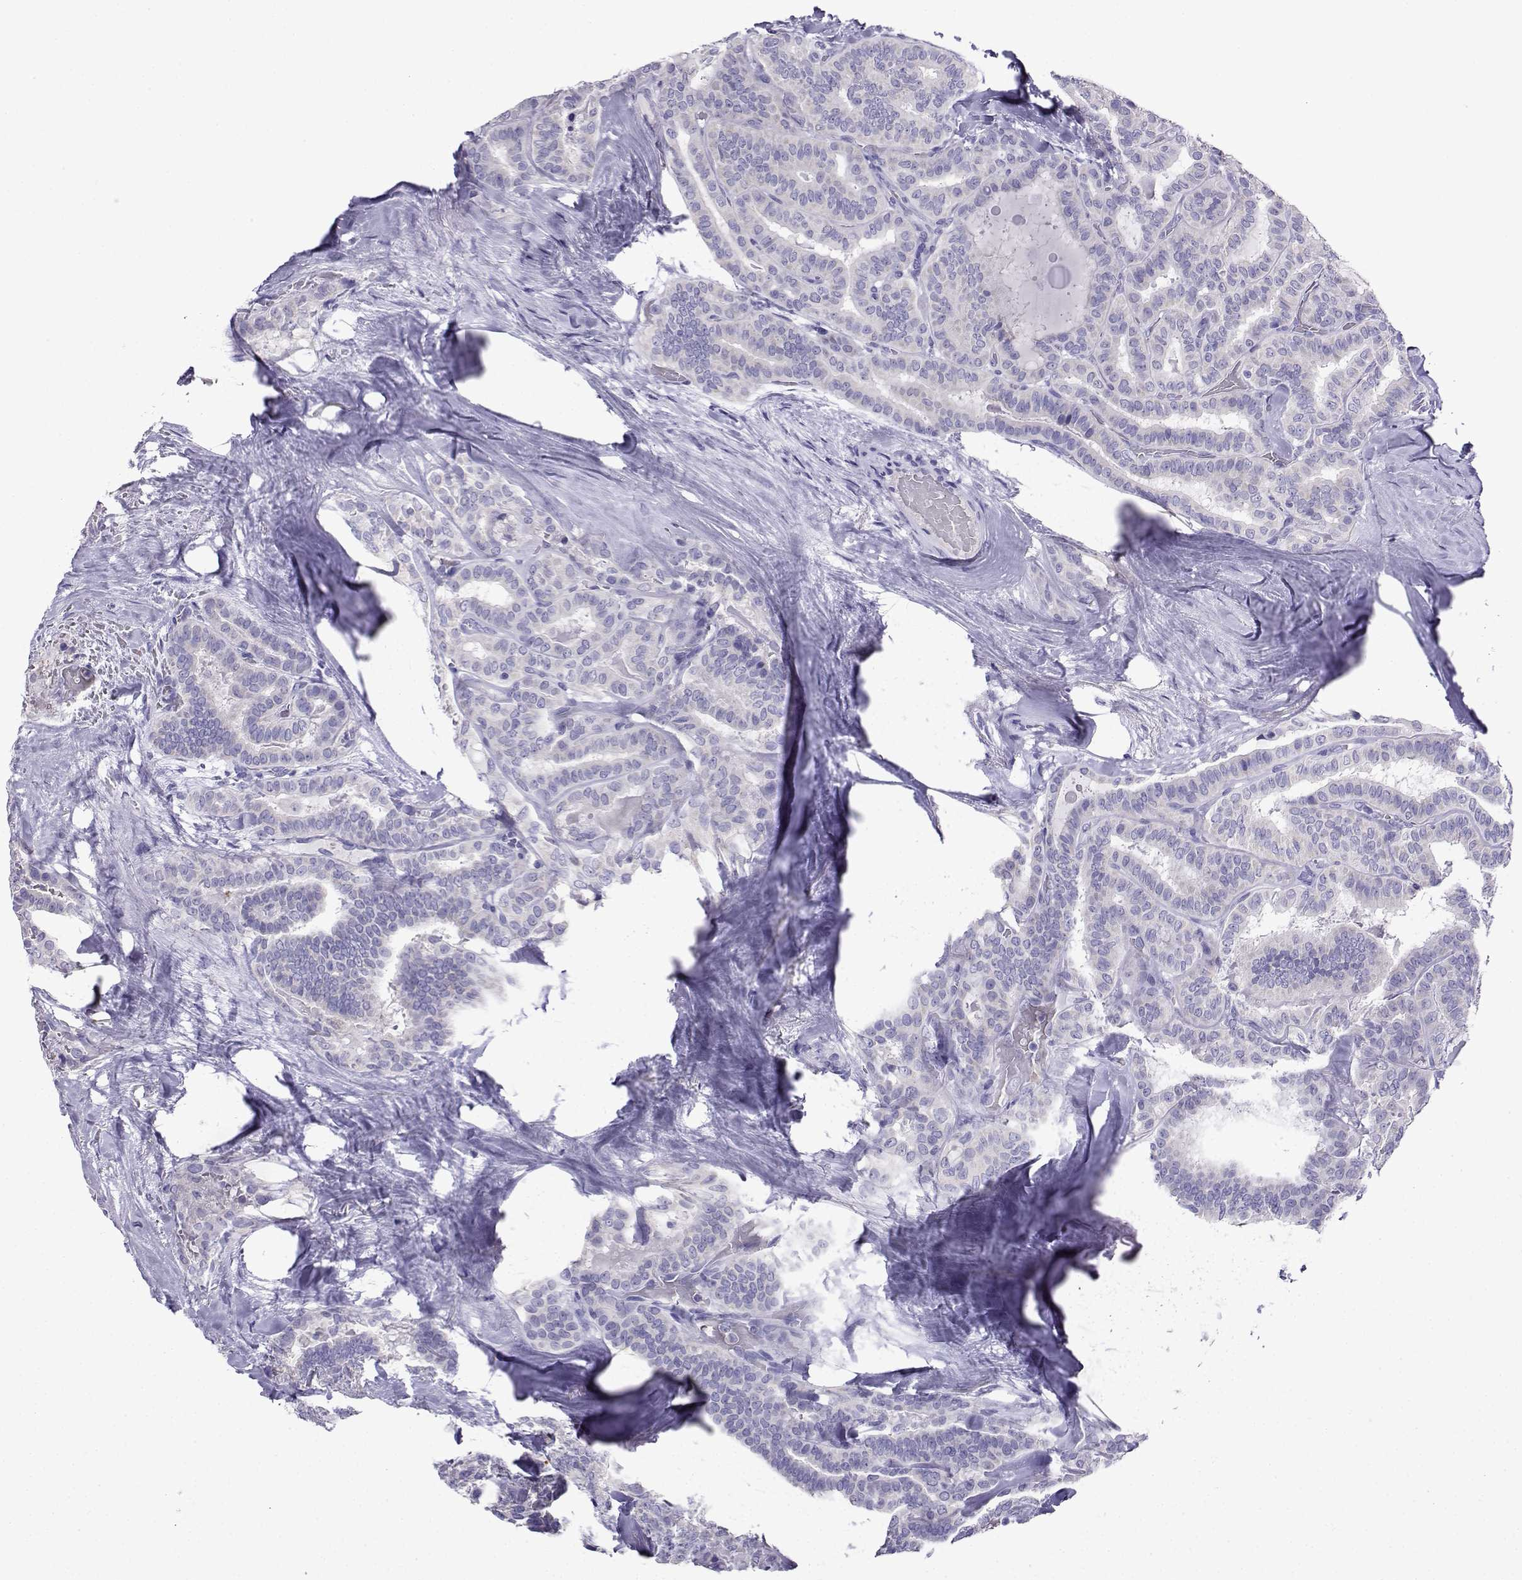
{"staining": {"intensity": "negative", "quantity": "none", "location": "none"}, "tissue": "thyroid cancer", "cell_type": "Tumor cells", "image_type": "cancer", "snomed": [{"axis": "morphology", "description": "Papillary adenocarcinoma, NOS"}, {"axis": "topography", "description": "Thyroid gland"}], "caption": "There is no significant expression in tumor cells of papillary adenocarcinoma (thyroid). (Stains: DAB (3,3'-diaminobenzidine) immunohistochemistry (IHC) with hematoxylin counter stain, Microscopy: brightfield microscopy at high magnification).", "gene": "LINGO1", "patient": {"sex": "female", "age": 39}}